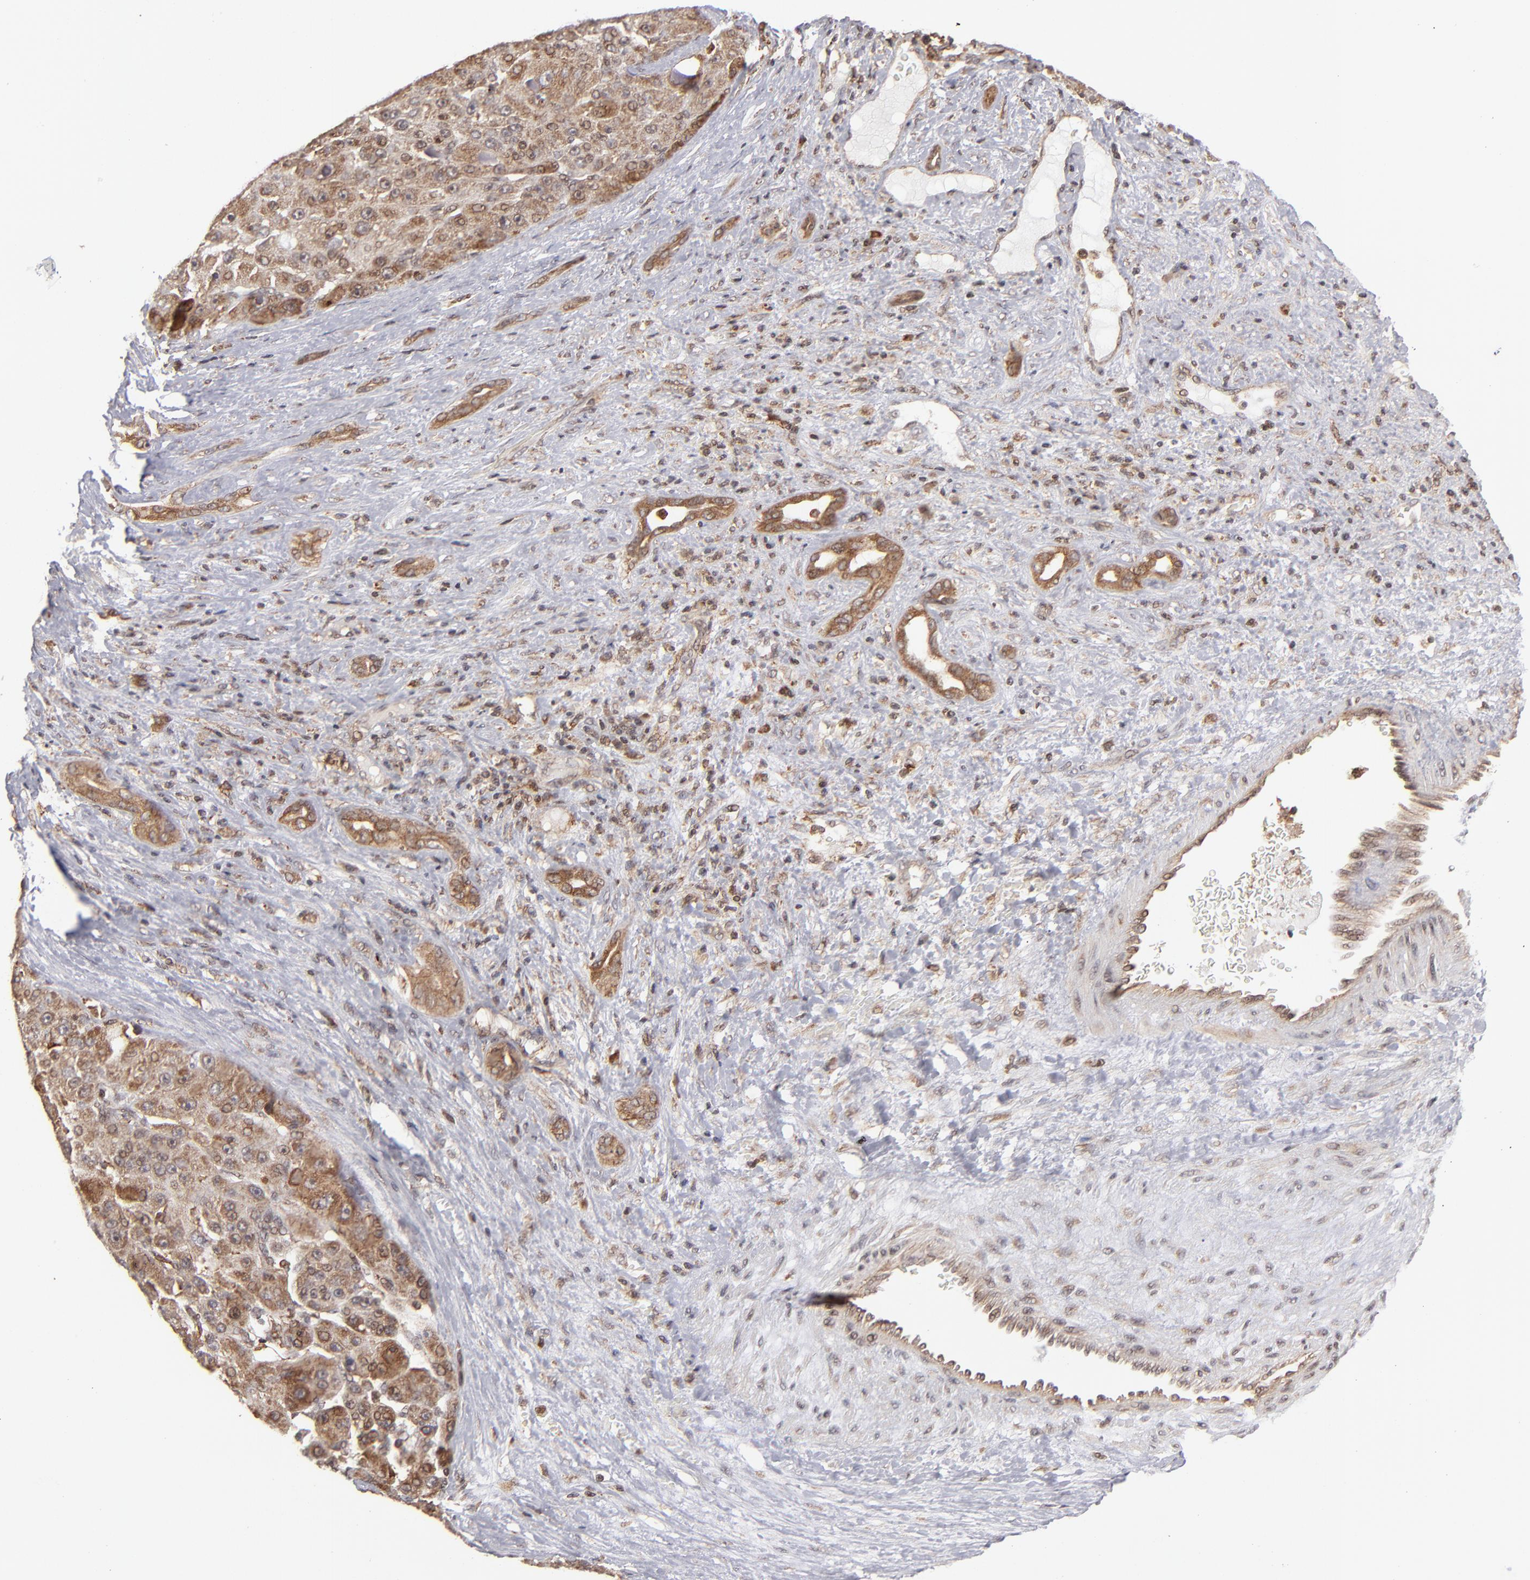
{"staining": {"intensity": "strong", "quantity": ">75%", "location": "cytoplasmic/membranous,nuclear"}, "tissue": "liver cancer", "cell_type": "Tumor cells", "image_type": "cancer", "snomed": [{"axis": "morphology", "description": "Carcinoma, Hepatocellular, NOS"}, {"axis": "topography", "description": "Liver"}], "caption": "IHC image of human hepatocellular carcinoma (liver) stained for a protein (brown), which displays high levels of strong cytoplasmic/membranous and nuclear expression in about >75% of tumor cells.", "gene": "RGS6", "patient": {"sex": "male", "age": 76}}